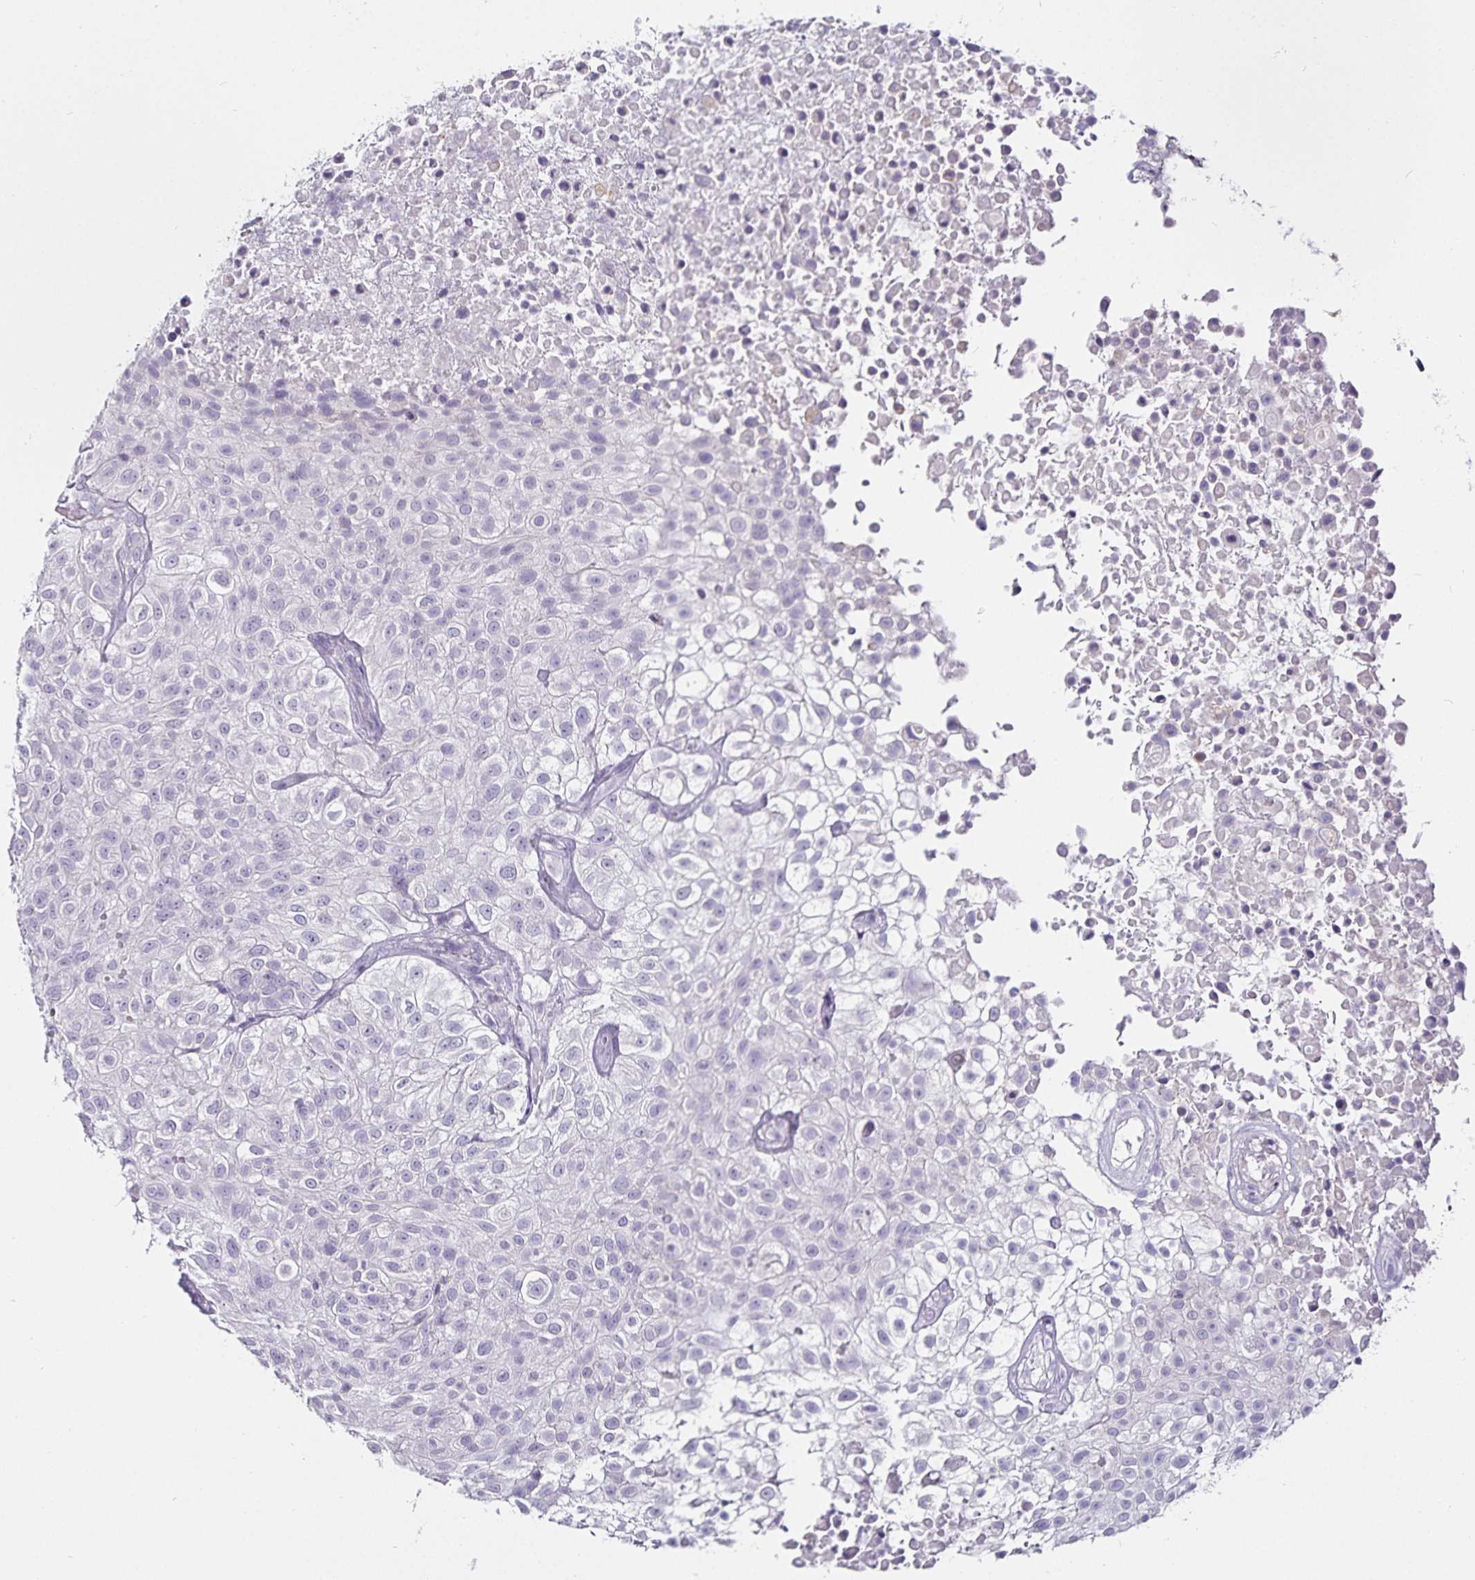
{"staining": {"intensity": "negative", "quantity": "none", "location": "none"}, "tissue": "urothelial cancer", "cell_type": "Tumor cells", "image_type": "cancer", "snomed": [{"axis": "morphology", "description": "Urothelial carcinoma, High grade"}, {"axis": "topography", "description": "Urinary bladder"}], "caption": "IHC of human high-grade urothelial carcinoma exhibits no positivity in tumor cells. The staining is performed using DAB (3,3'-diaminobenzidine) brown chromogen with nuclei counter-stained in using hematoxylin.", "gene": "CA12", "patient": {"sex": "male", "age": 56}}